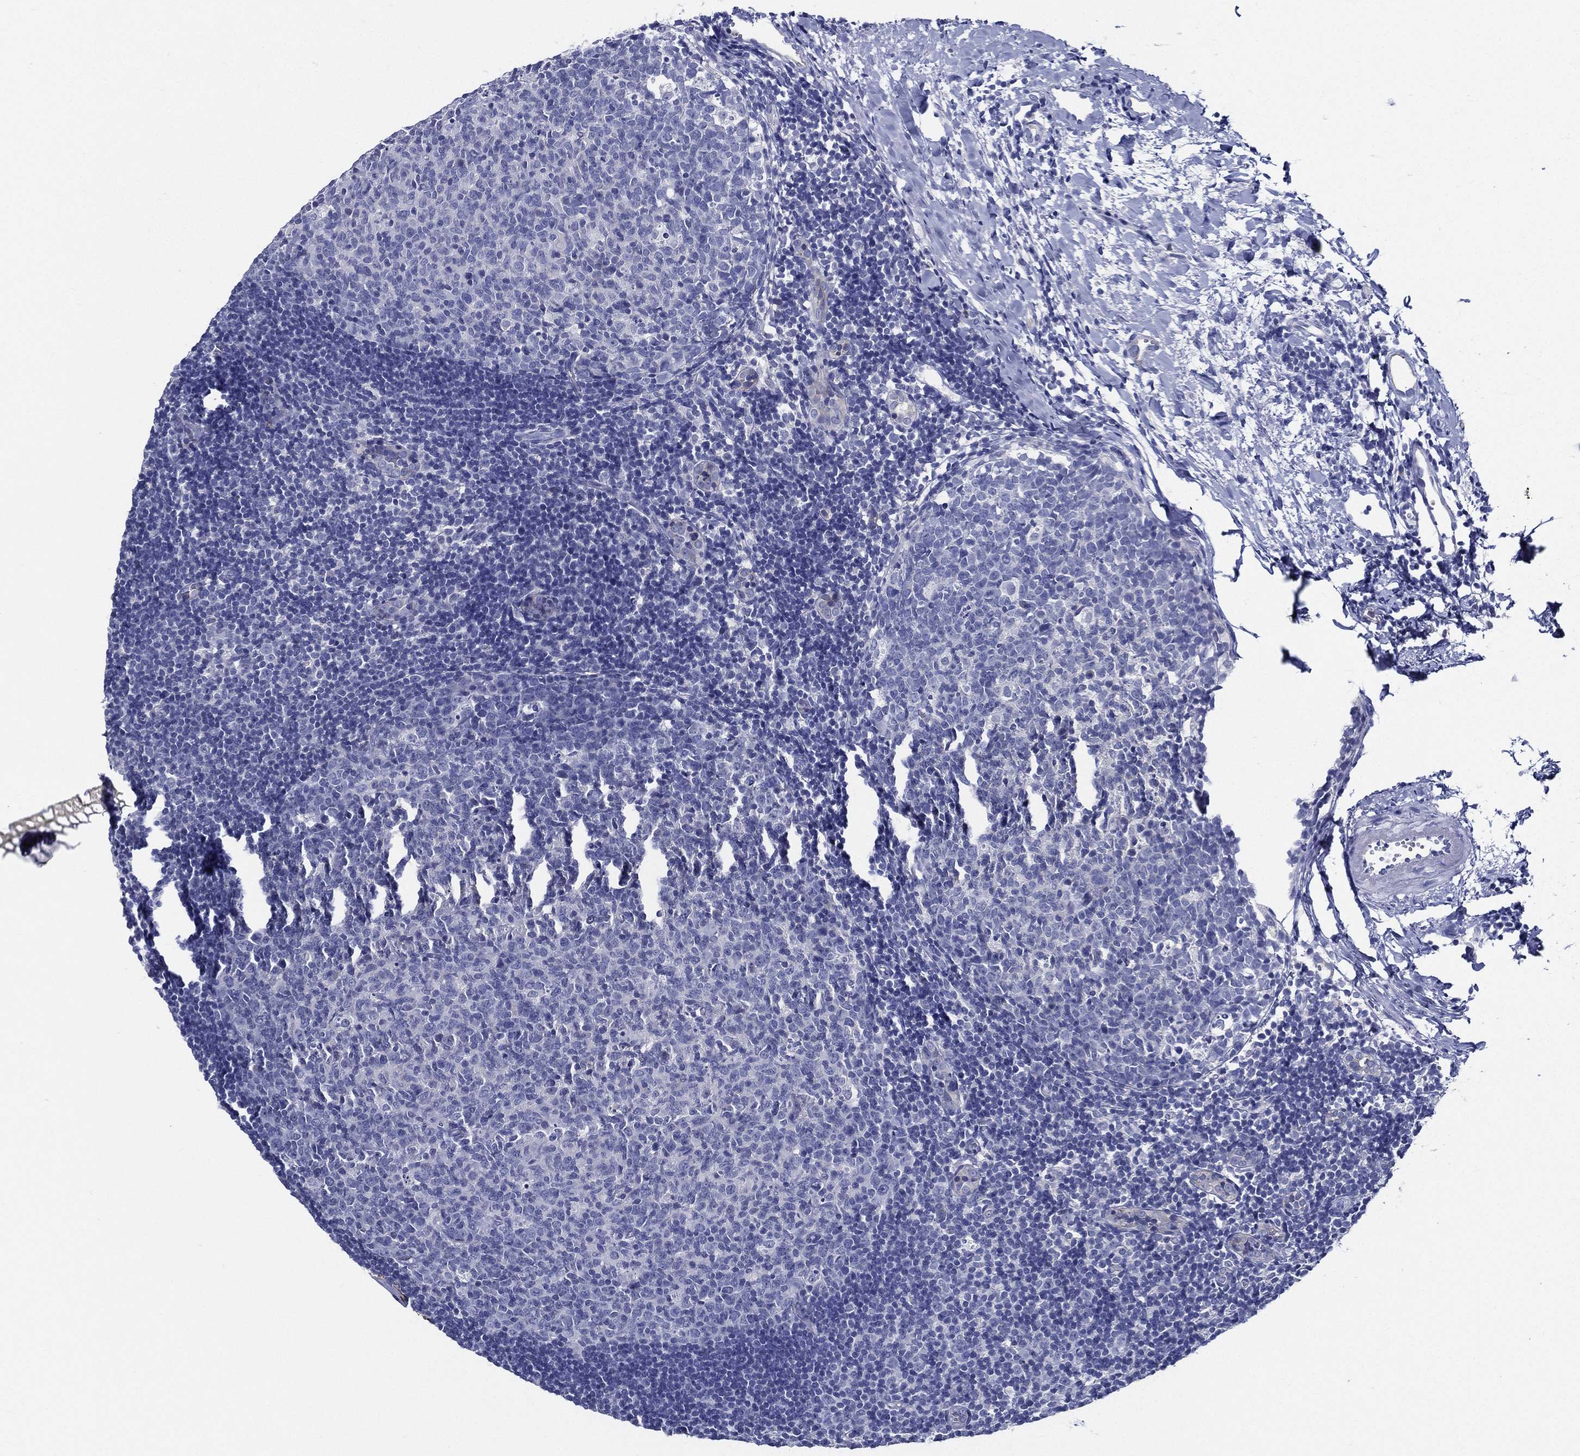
{"staining": {"intensity": "negative", "quantity": "none", "location": "none"}, "tissue": "tonsil", "cell_type": "Germinal center cells", "image_type": "normal", "snomed": [{"axis": "morphology", "description": "Normal tissue, NOS"}, {"axis": "topography", "description": "Tonsil"}], "caption": "Immunohistochemistry (IHC) of unremarkable tonsil displays no positivity in germinal center cells. Brightfield microscopy of immunohistochemistry stained with DAB (3,3'-diaminobenzidine) (brown) and hematoxylin (blue), captured at high magnification.", "gene": "NEDD9", "patient": {"sex": "female", "age": 13}}